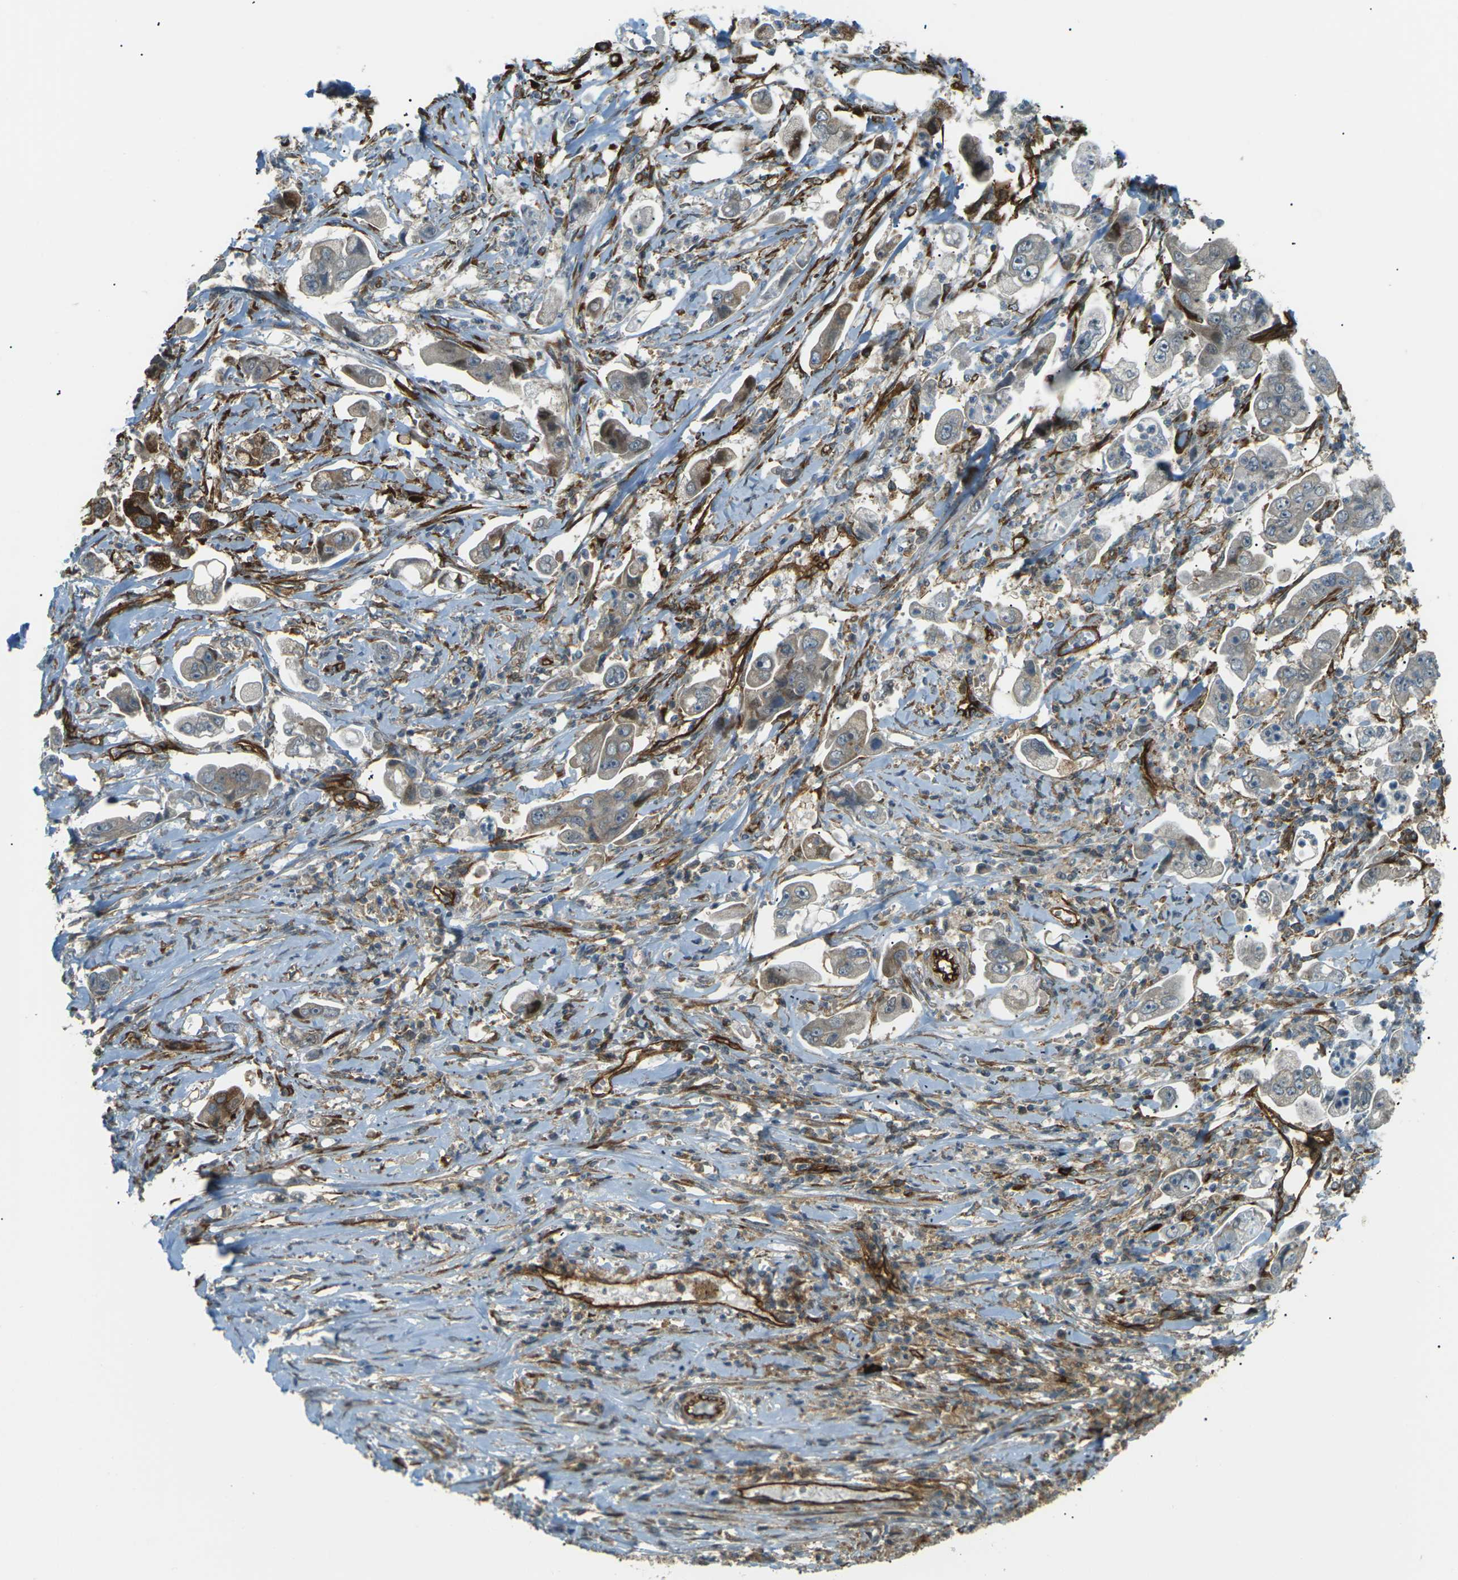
{"staining": {"intensity": "moderate", "quantity": "<25%", "location": "cytoplasmic/membranous"}, "tissue": "stomach cancer", "cell_type": "Tumor cells", "image_type": "cancer", "snomed": [{"axis": "morphology", "description": "Adenocarcinoma, NOS"}, {"axis": "topography", "description": "Stomach"}], "caption": "Stomach cancer stained for a protein (brown) shows moderate cytoplasmic/membranous positive positivity in about <25% of tumor cells.", "gene": "S1PR1", "patient": {"sex": "male", "age": 62}}